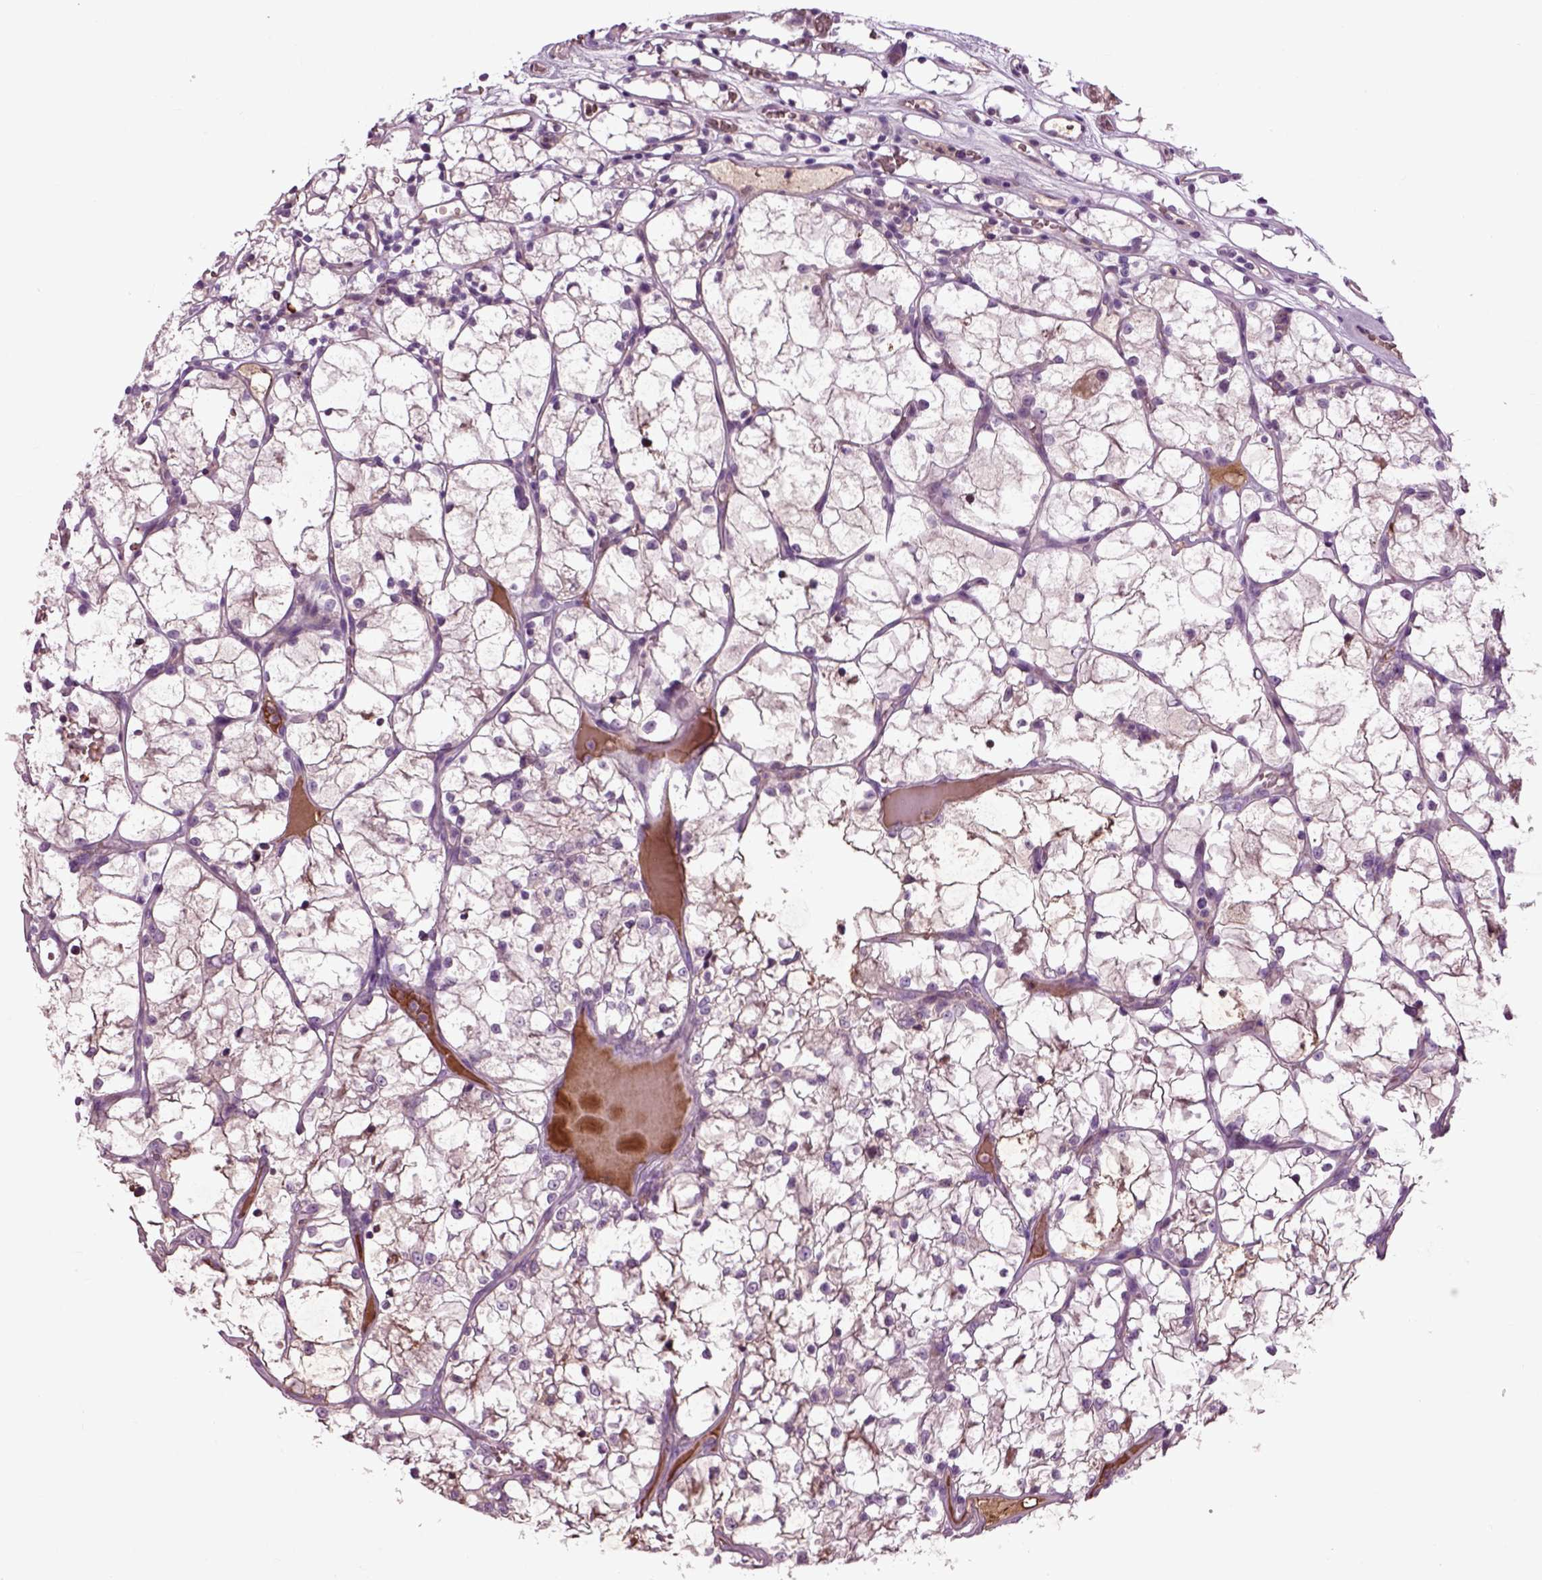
{"staining": {"intensity": "negative", "quantity": "none", "location": "none"}, "tissue": "renal cancer", "cell_type": "Tumor cells", "image_type": "cancer", "snomed": [{"axis": "morphology", "description": "Adenocarcinoma, NOS"}, {"axis": "topography", "description": "Kidney"}], "caption": "An immunohistochemistry histopathology image of renal cancer (adenocarcinoma) is shown. There is no staining in tumor cells of renal cancer (adenocarcinoma).", "gene": "SPON1", "patient": {"sex": "female", "age": 69}}